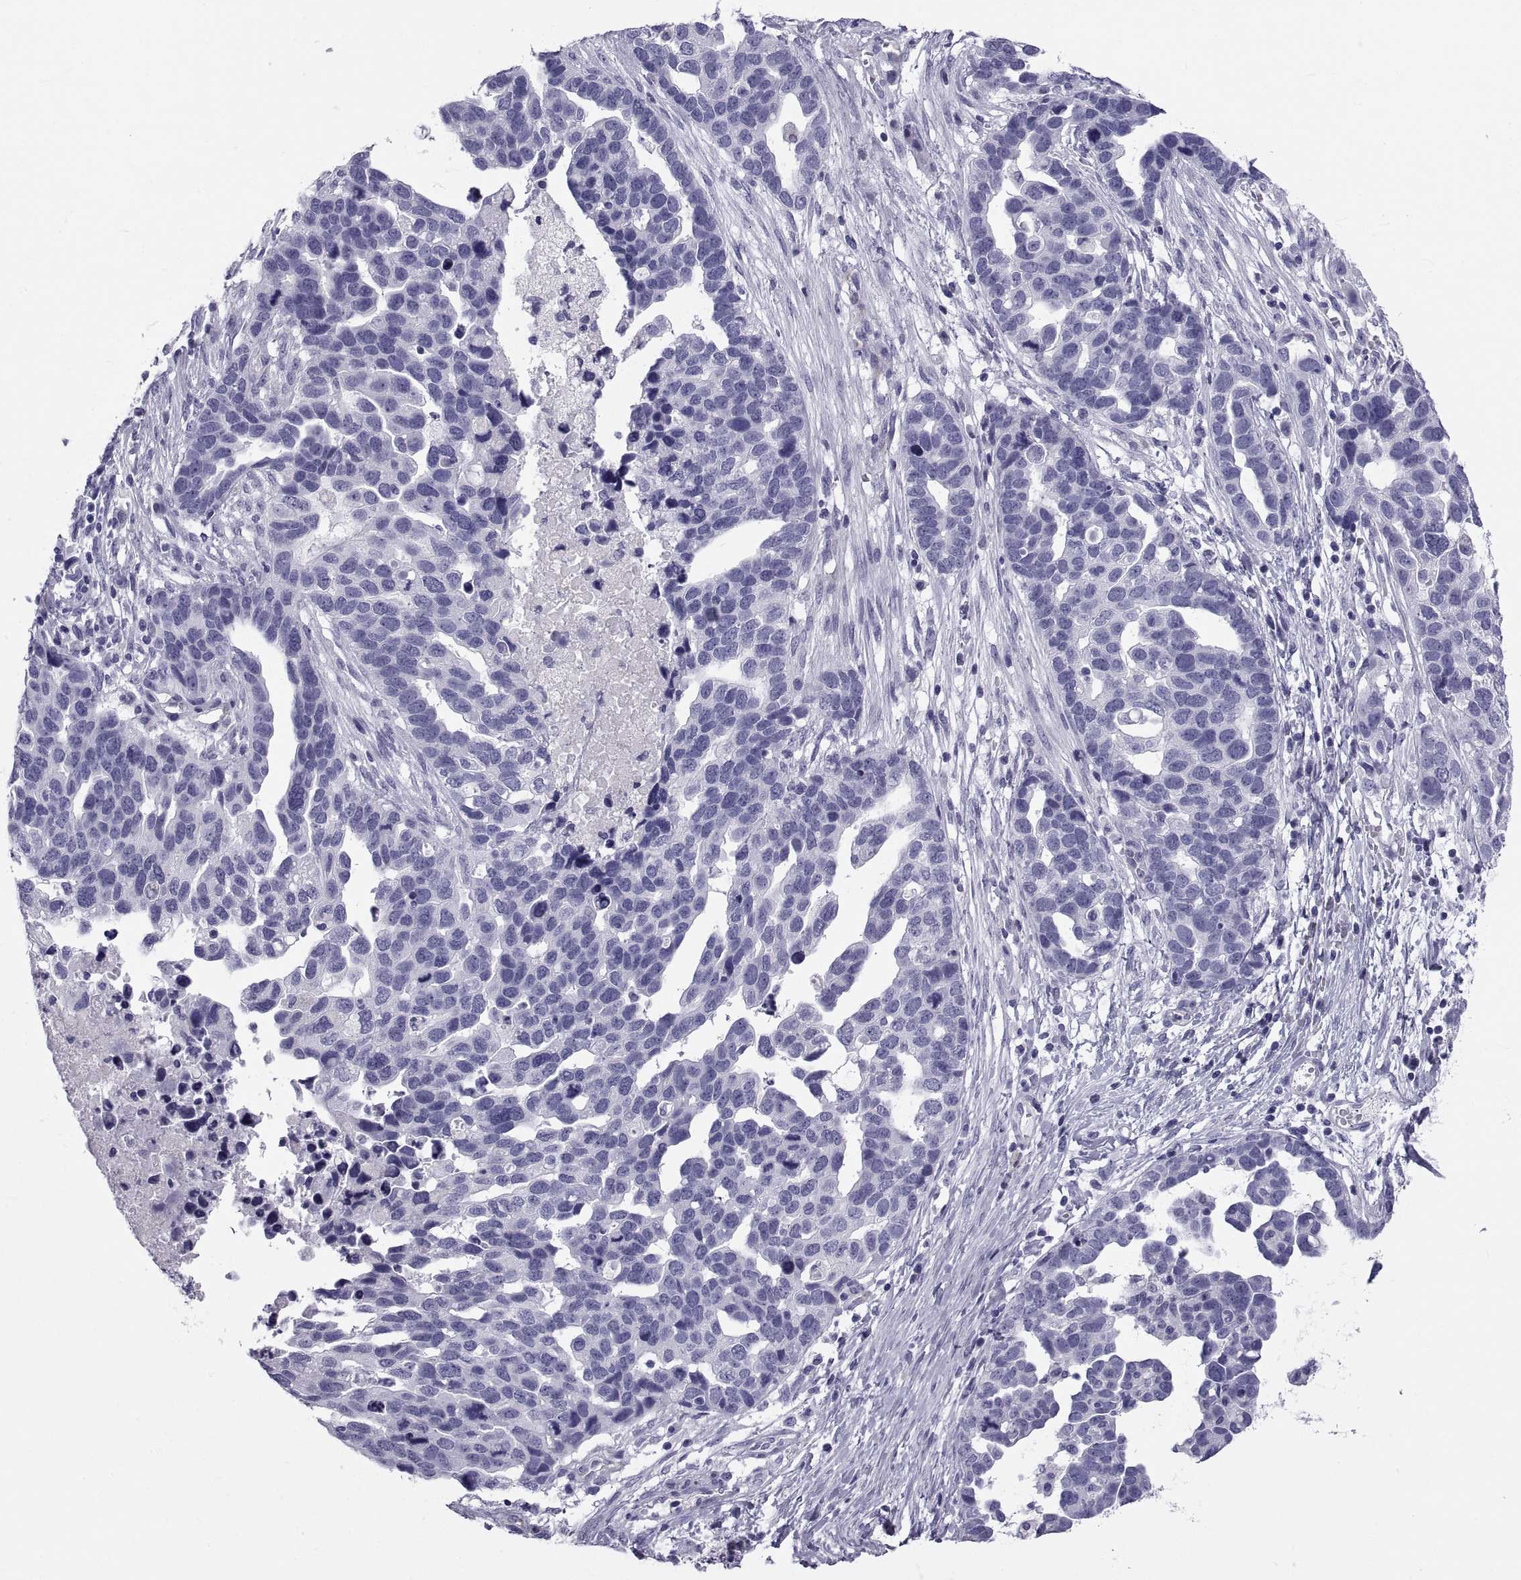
{"staining": {"intensity": "negative", "quantity": "none", "location": "none"}, "tissue": "ovarian cancer", "cell_type": "Tumor cells", "image_type": "cancer", "snomed": [{"axis": "morphology", "description": "Cystadenocarcinoma, serous, NOS"}, {"axis": "topography", "description": "Ovary"}], "caption": "There is no significant expression in tumor cells of serous cystadenocarcinoma (ovarian). The staining is performed using DAB (3,3'-diaminobenzidine) brown chromogen with nuclei counter-stained in using hematoxylin.", "gene": "NPTX2", "patient": {"sex": "female", "age": 54}}